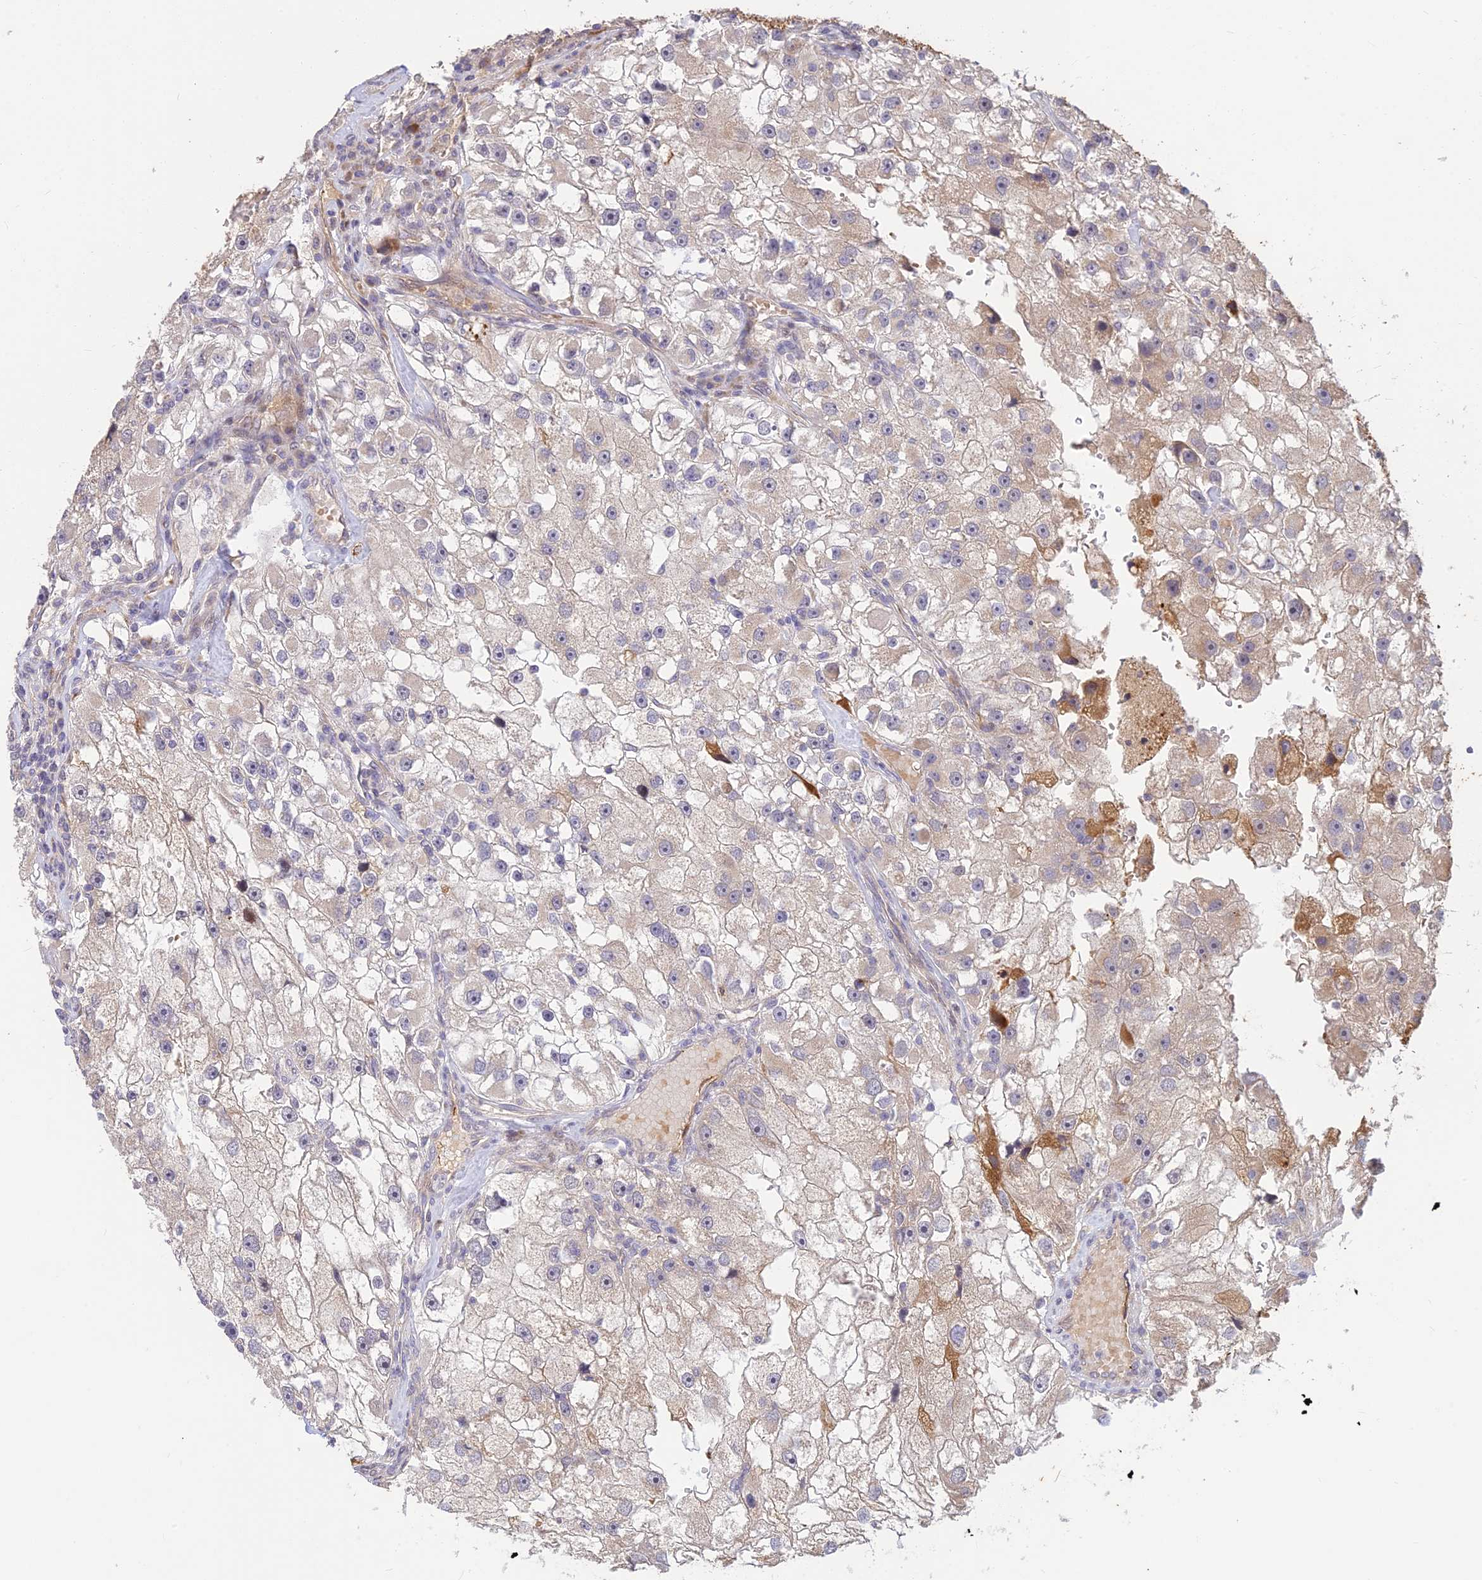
{"staining": {"intensity": "negative", "quantity": "none", "location": "none"}, "tissue": "renal cancer", "cell_type": "Tumor cells", "image_type": "cancer", "snomed": [{"axis": "morphology", "description": "Adenocarcinoma, NOS"}, {"axis": "topography", "description": "Kidney"}], "caption": "Tumor cells show no significant staining in adenocarcinoma (renal). (Stains: DAB immunohistochemistry with hematoxylin counter stain, Microscopy: brightfield microscopy at high magnification).", "gene": "ASPDH", "patient": {"sex": "male", "age": 63}}